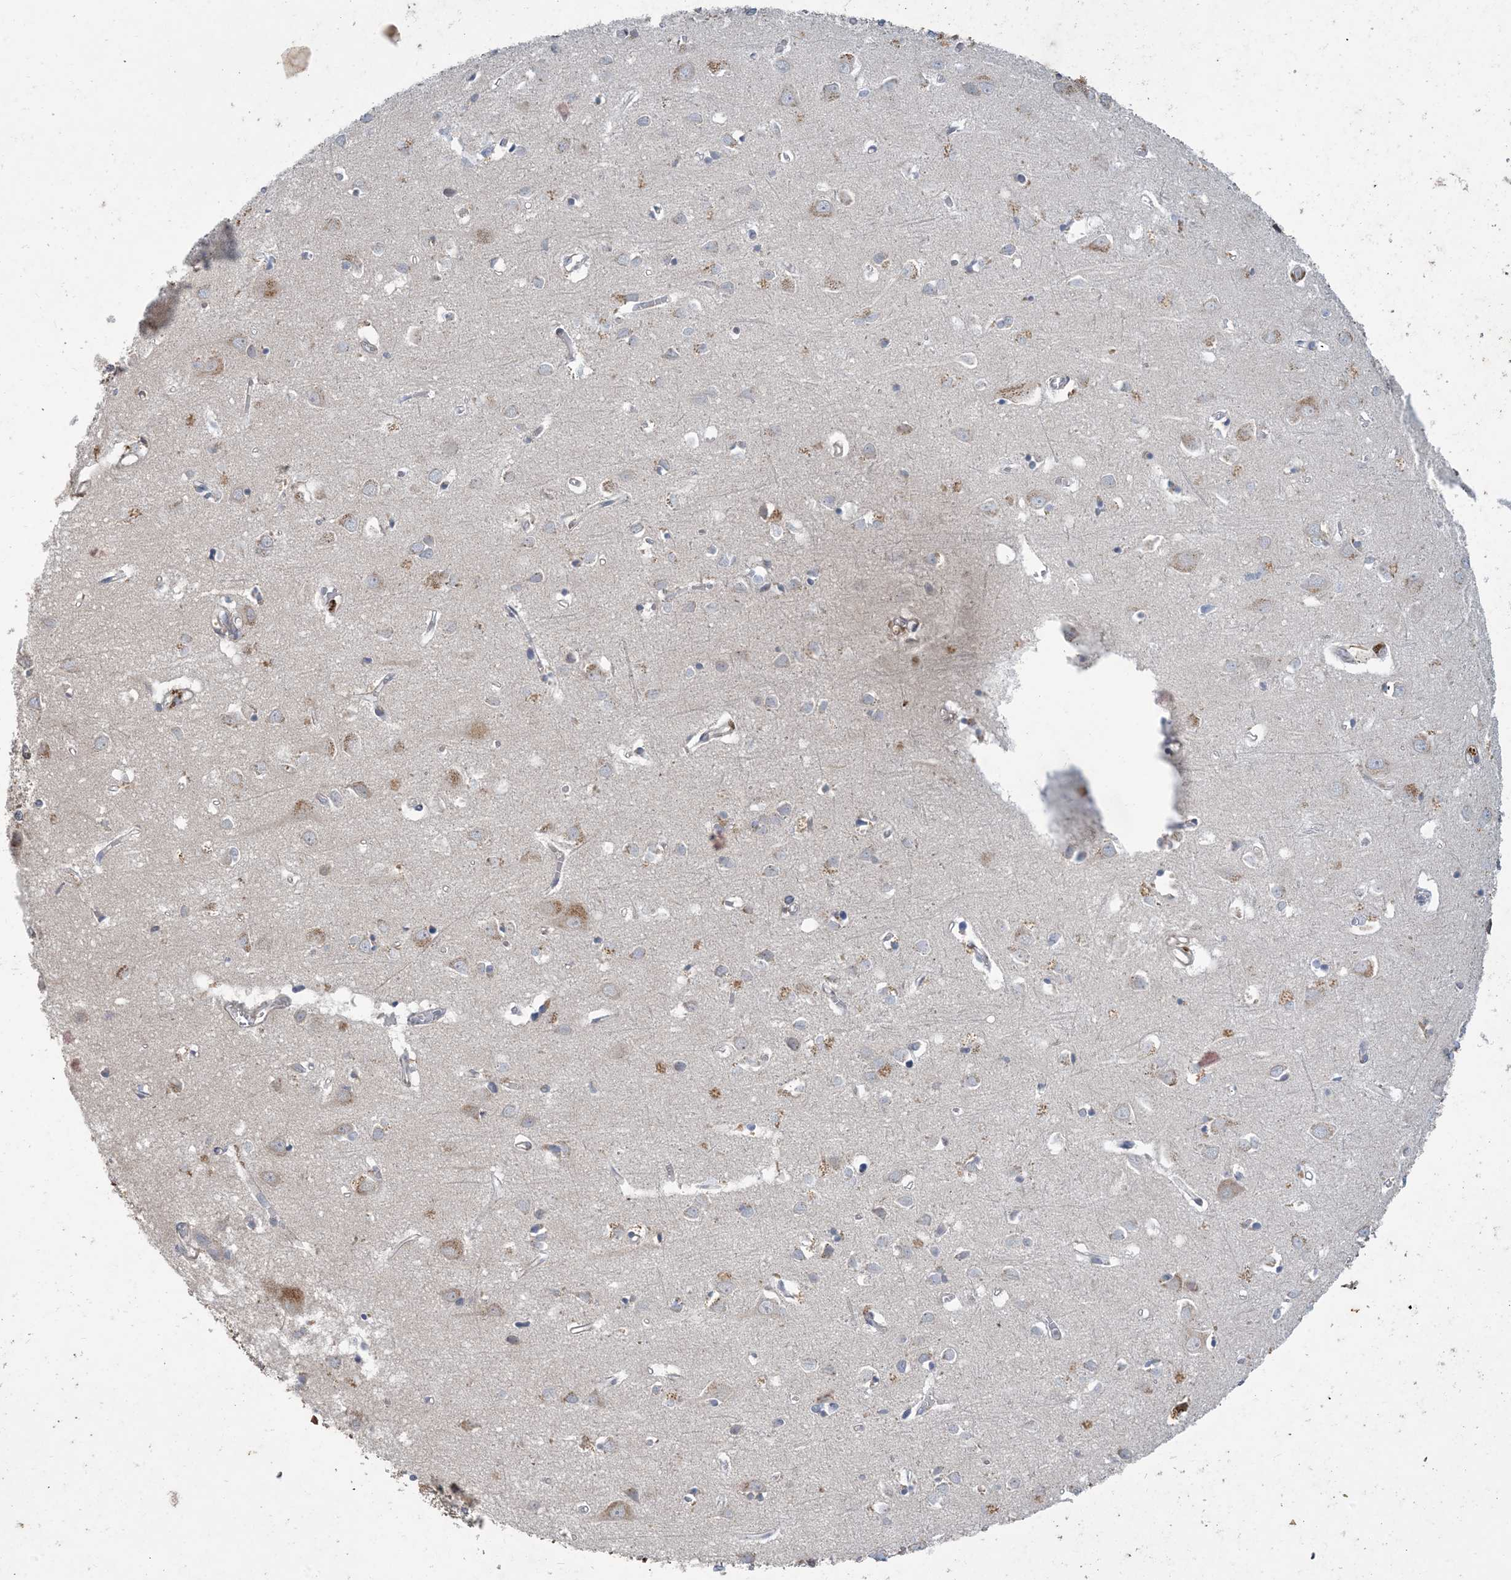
{"staining": {"intensity": "negative", "quantity": "none", "location": "none"}, "tissue": "cerebral cortex", "cell_type": "Endothelial cells", "image_type": "normal", "snomed": [{"axis": "morphology", "description": "Normal tissue, NOS"}, {"axis": "topography", "description": "Cerebral cortex"}], "caption": "The histopathology image displays no staining of endothelial cells in benign cerebral cortex.", "gene": "MRPS18A", "patient": {"sex": "female", "age": 64}}